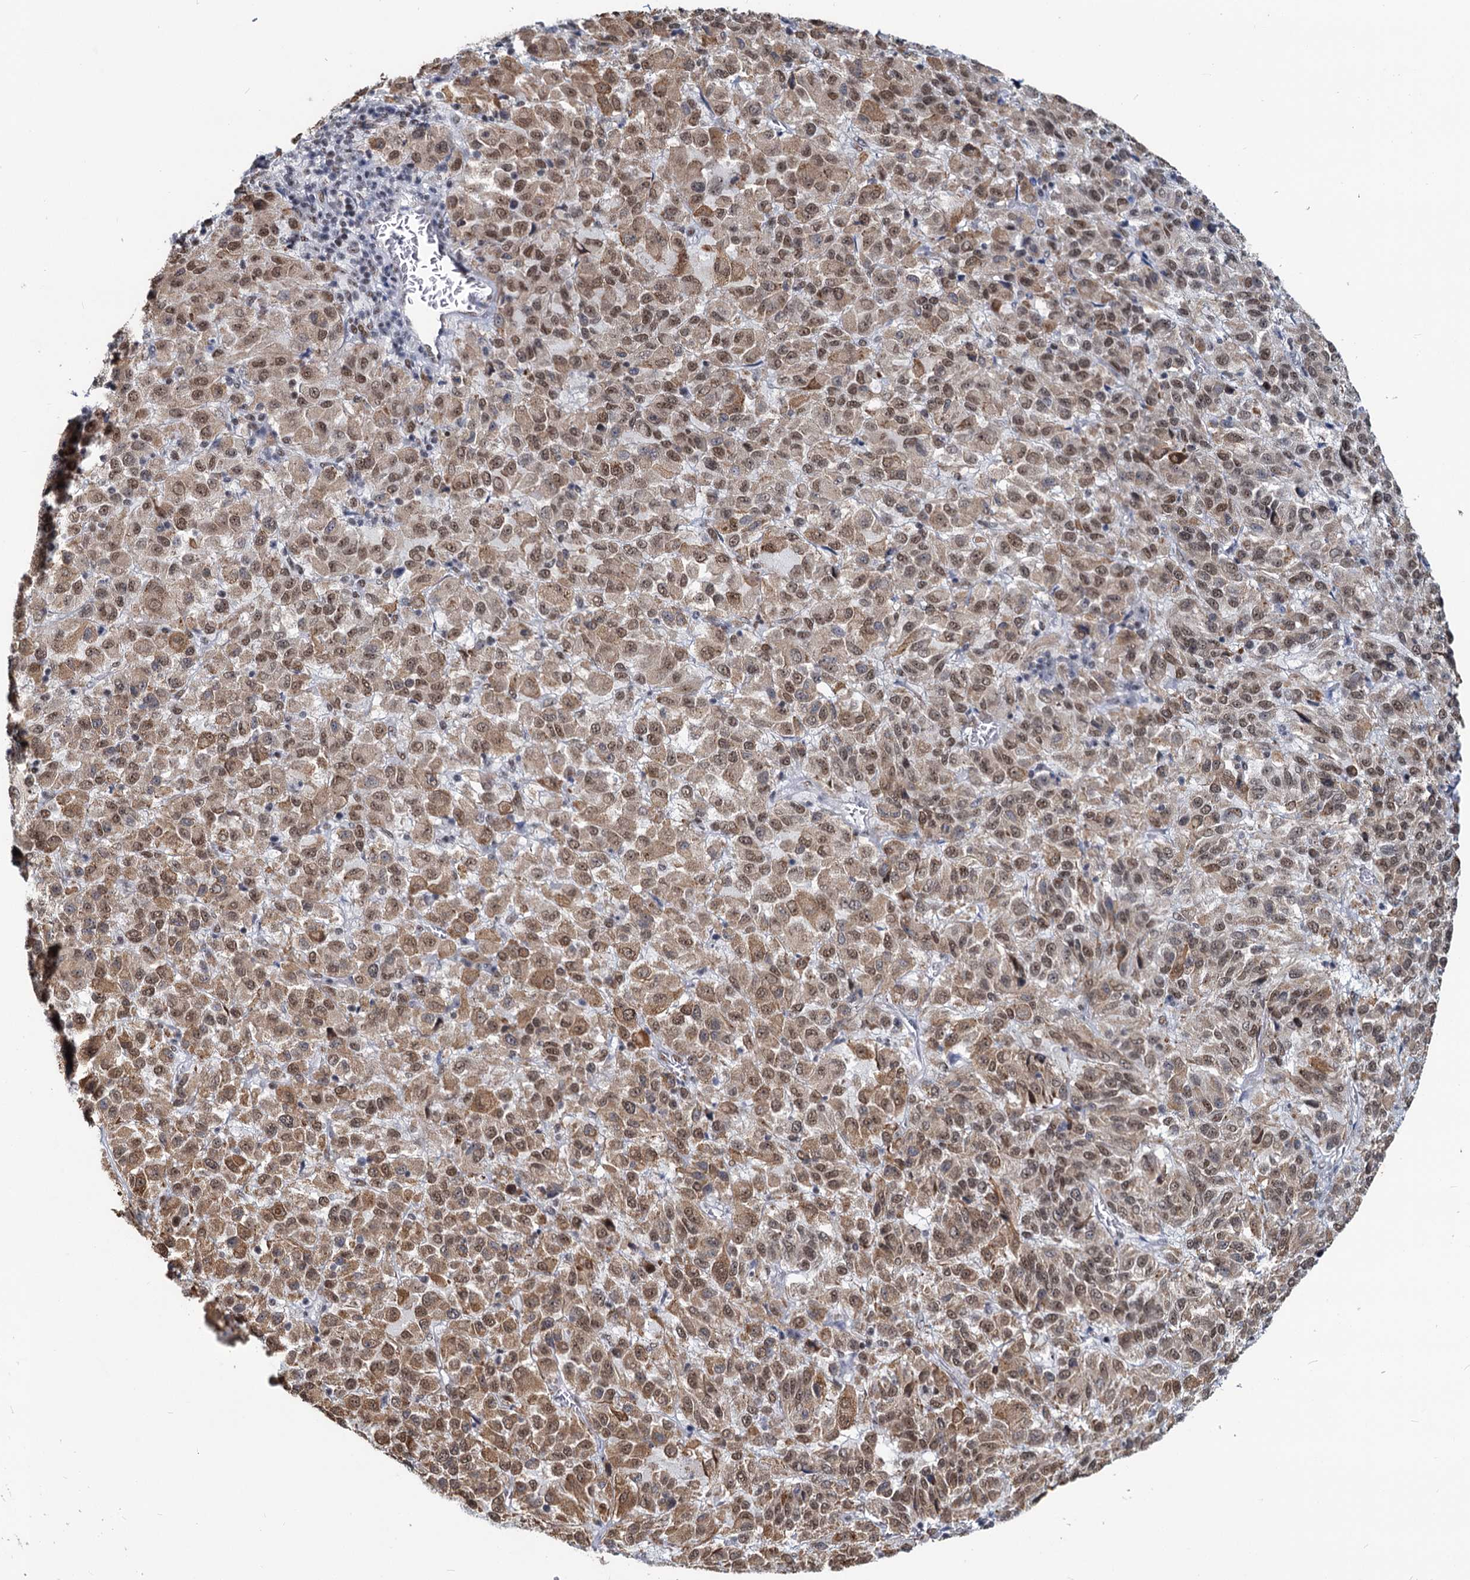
{"staining": {"intensity": "moderate", "quantity": ">75%", "location": "cytoplasmic/membranous,nuclear"}, "tissue": "melanoma", "cell_type": "Tumor cells", "image_type": "cancer", "snomed": [{"axis": "morphology", "description": "Malignant melanoma, Metastatic site"}, {"axis": "topography", "description": "Lung"}], "caption": "The histopathology image reveals immunohistochemical staining of melanoma. There is moderate cytoplasmic/membranous and nuclear positivity is appreciated in about >75% of tumor cells.", "gene": "METTL14", "patient": {"sex": "male", "age": 64}}